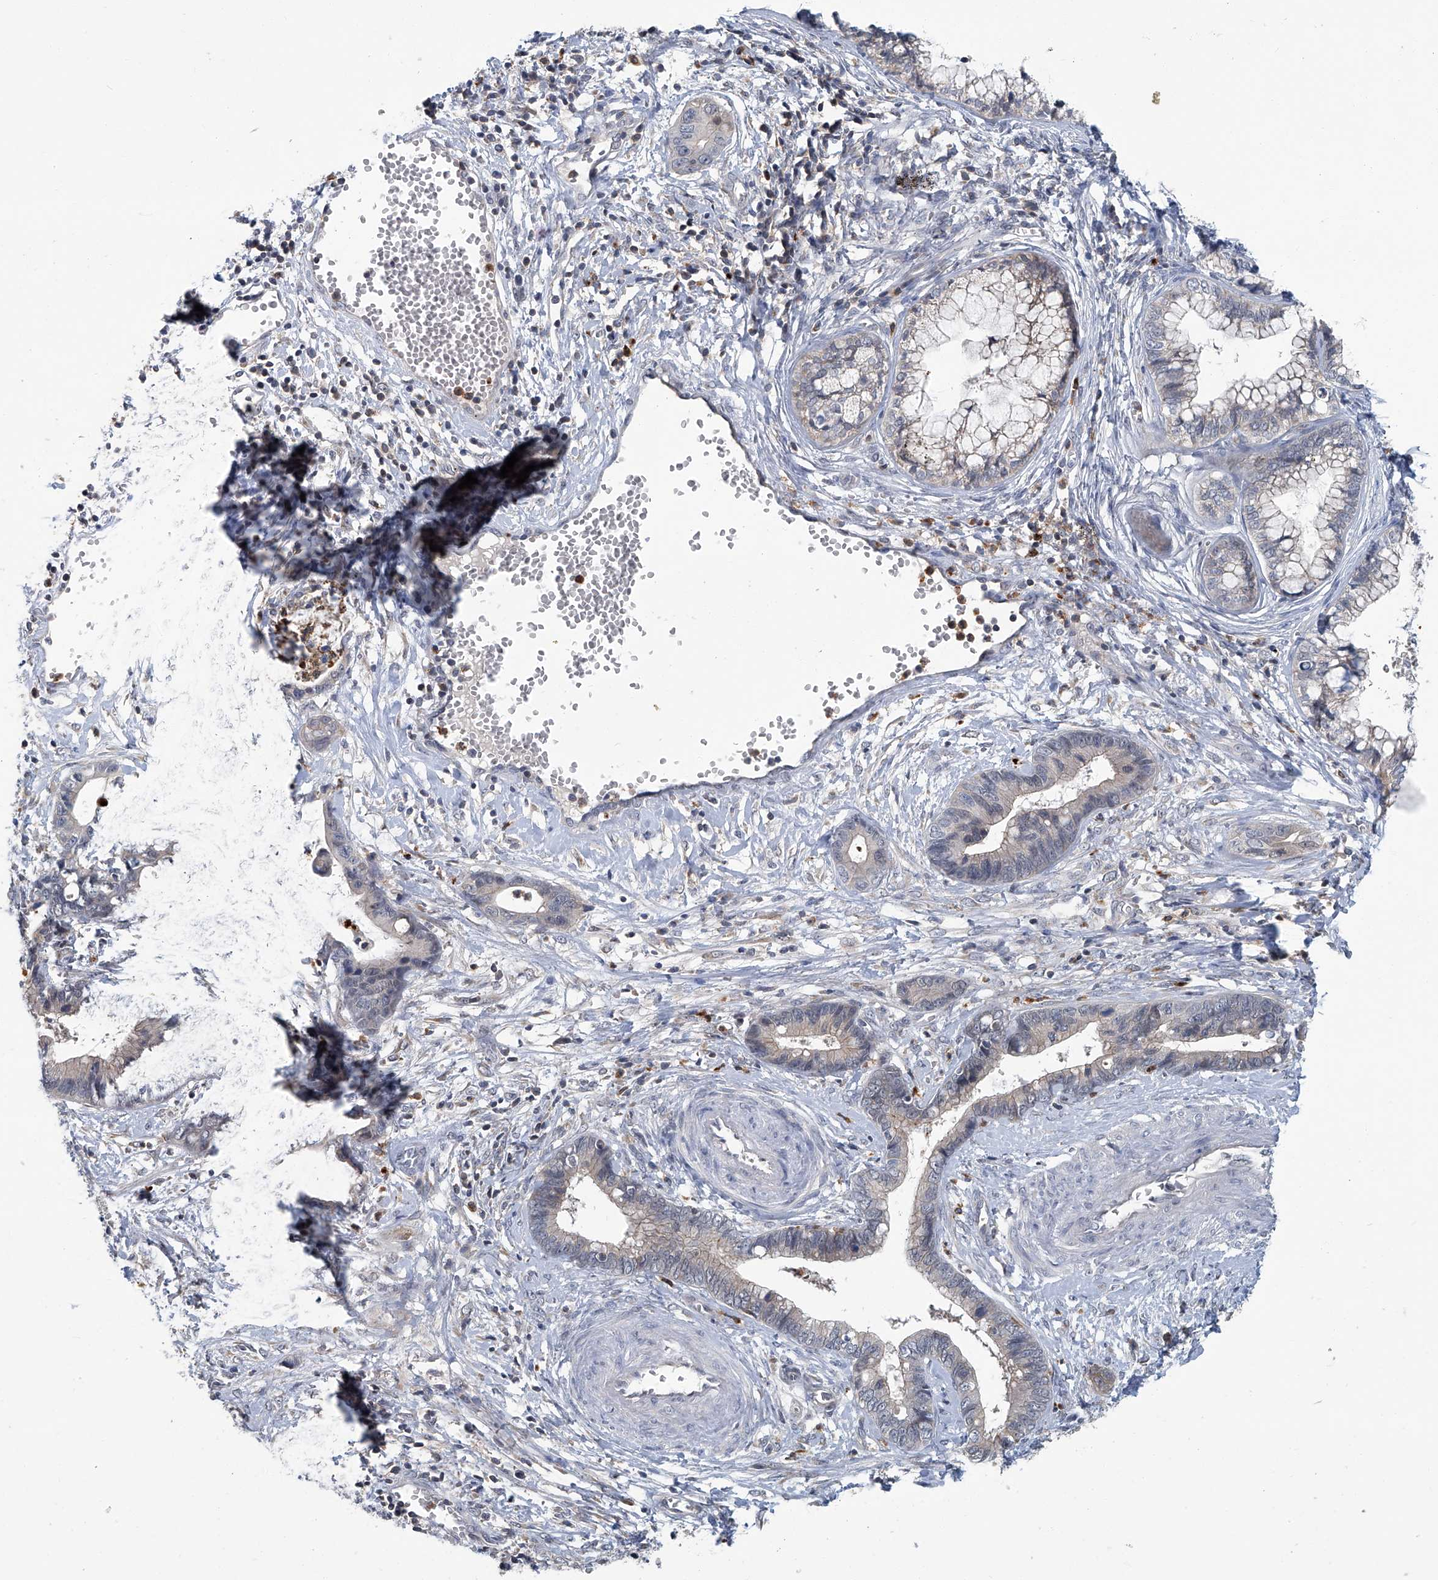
{"staining": {"intensity": "negative", "quantity": "none", "location": "none"}, "tissue": "cervical cancer", "cell_type": "Tumor cells", "image_type": "cancer", "snomed": [{"axis": "morphology", "description": "Adenocarcinoma, NOS"}, {"axis": "topography", "description": "Cervix"}], "caption": "Tumor cells are negative for protein expression in human cervical cancer (adenocarcinoma).", "gene": "AKNAD1", "patient": {"sex": "female", "age": 44}}